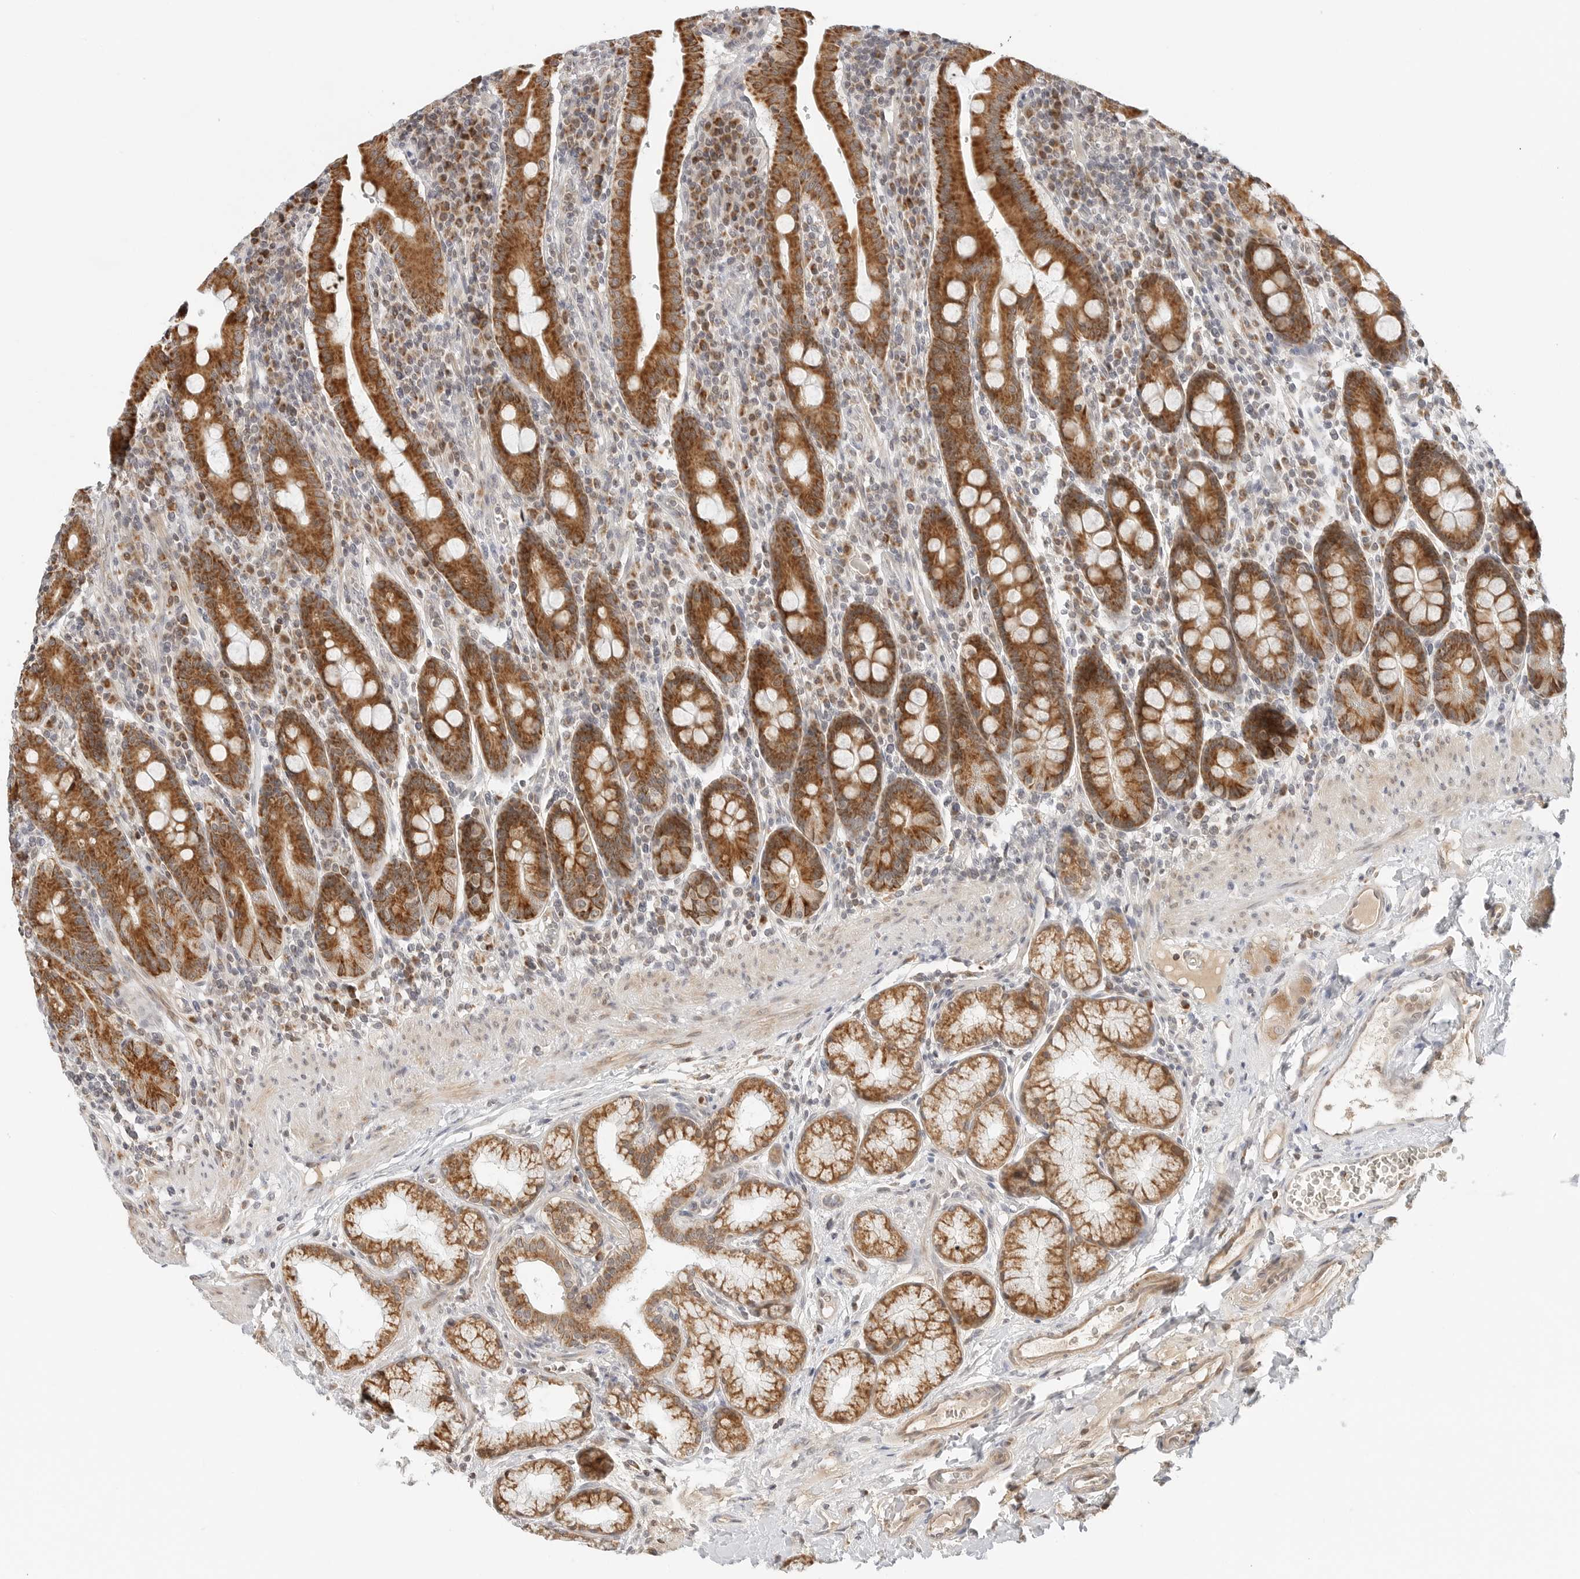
{"staining": {"intensity": "moderate", "quantity": ">75%", "location": "cytoplasmic/membranous"}, "tissue": "duodenum", "cell_type": "Glandular cells", "image_type": "normal", "snomed": [{"axis": "morphology", "description": "Normal tissue, NOS"}, {"axis": "morphology", "description": "Adenocarcinoma, NOS"}, {"axis": "topography", "description": "Pancreas"}, {"axis": "topography", "description": "Duodenum"}], "caption": "Duodenum stained with immunohistochemistry (IHC) shows moderate cytoplasmic/membranous positivity in about >75% of glandular cells. The staining was performed using DAB, with brown indicating positive protein expression. Nuclei are stained blue with hematoxylin.", "gene": "DYRK4", "patient": {"sex": "male", "age": 50}}